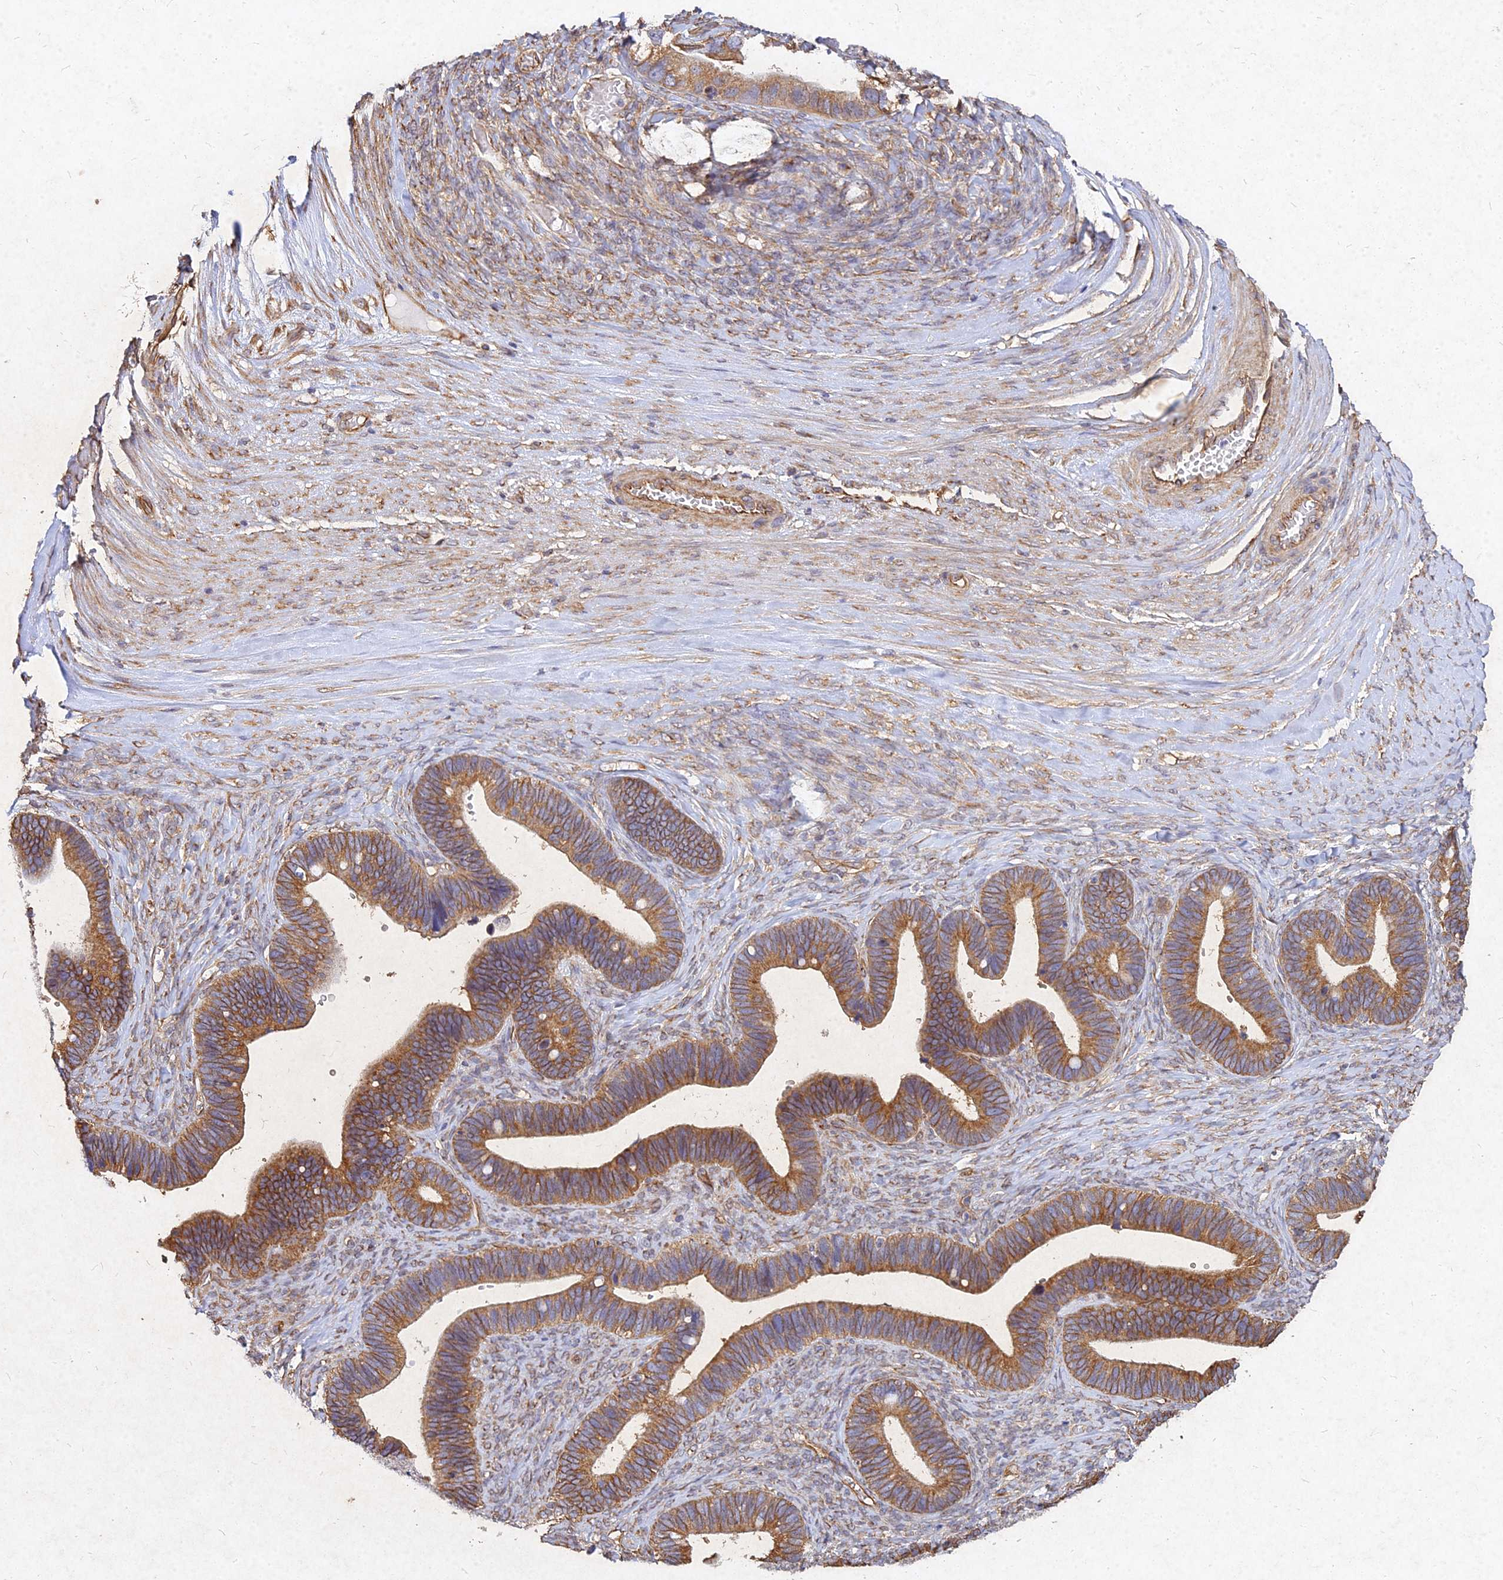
{"staining": {"intensity": "moderate", "quantity": ">75%", "location": "cytoplasmic/membranous"}, "tissue": "ovarian cancer", "cell_type": "Tumor cells", "image_type": "cancer", "snomed": [{"axis": "morphology", "description": "Cystadenocarcinoma, serous, NOS"}, {"axis": "topography", "description": "Ovary"}], "caption": "DAB (3,3'-diaminobenzidine) immunohistochemical staining of human serous cystadenocarcinoma (ovarian) exhibits moderate cytoplasmic/membranous protein staining in approximately >75% of tumor cells.", "gene": "SKA1", "patient": {"sex": "female", "age": 56}}